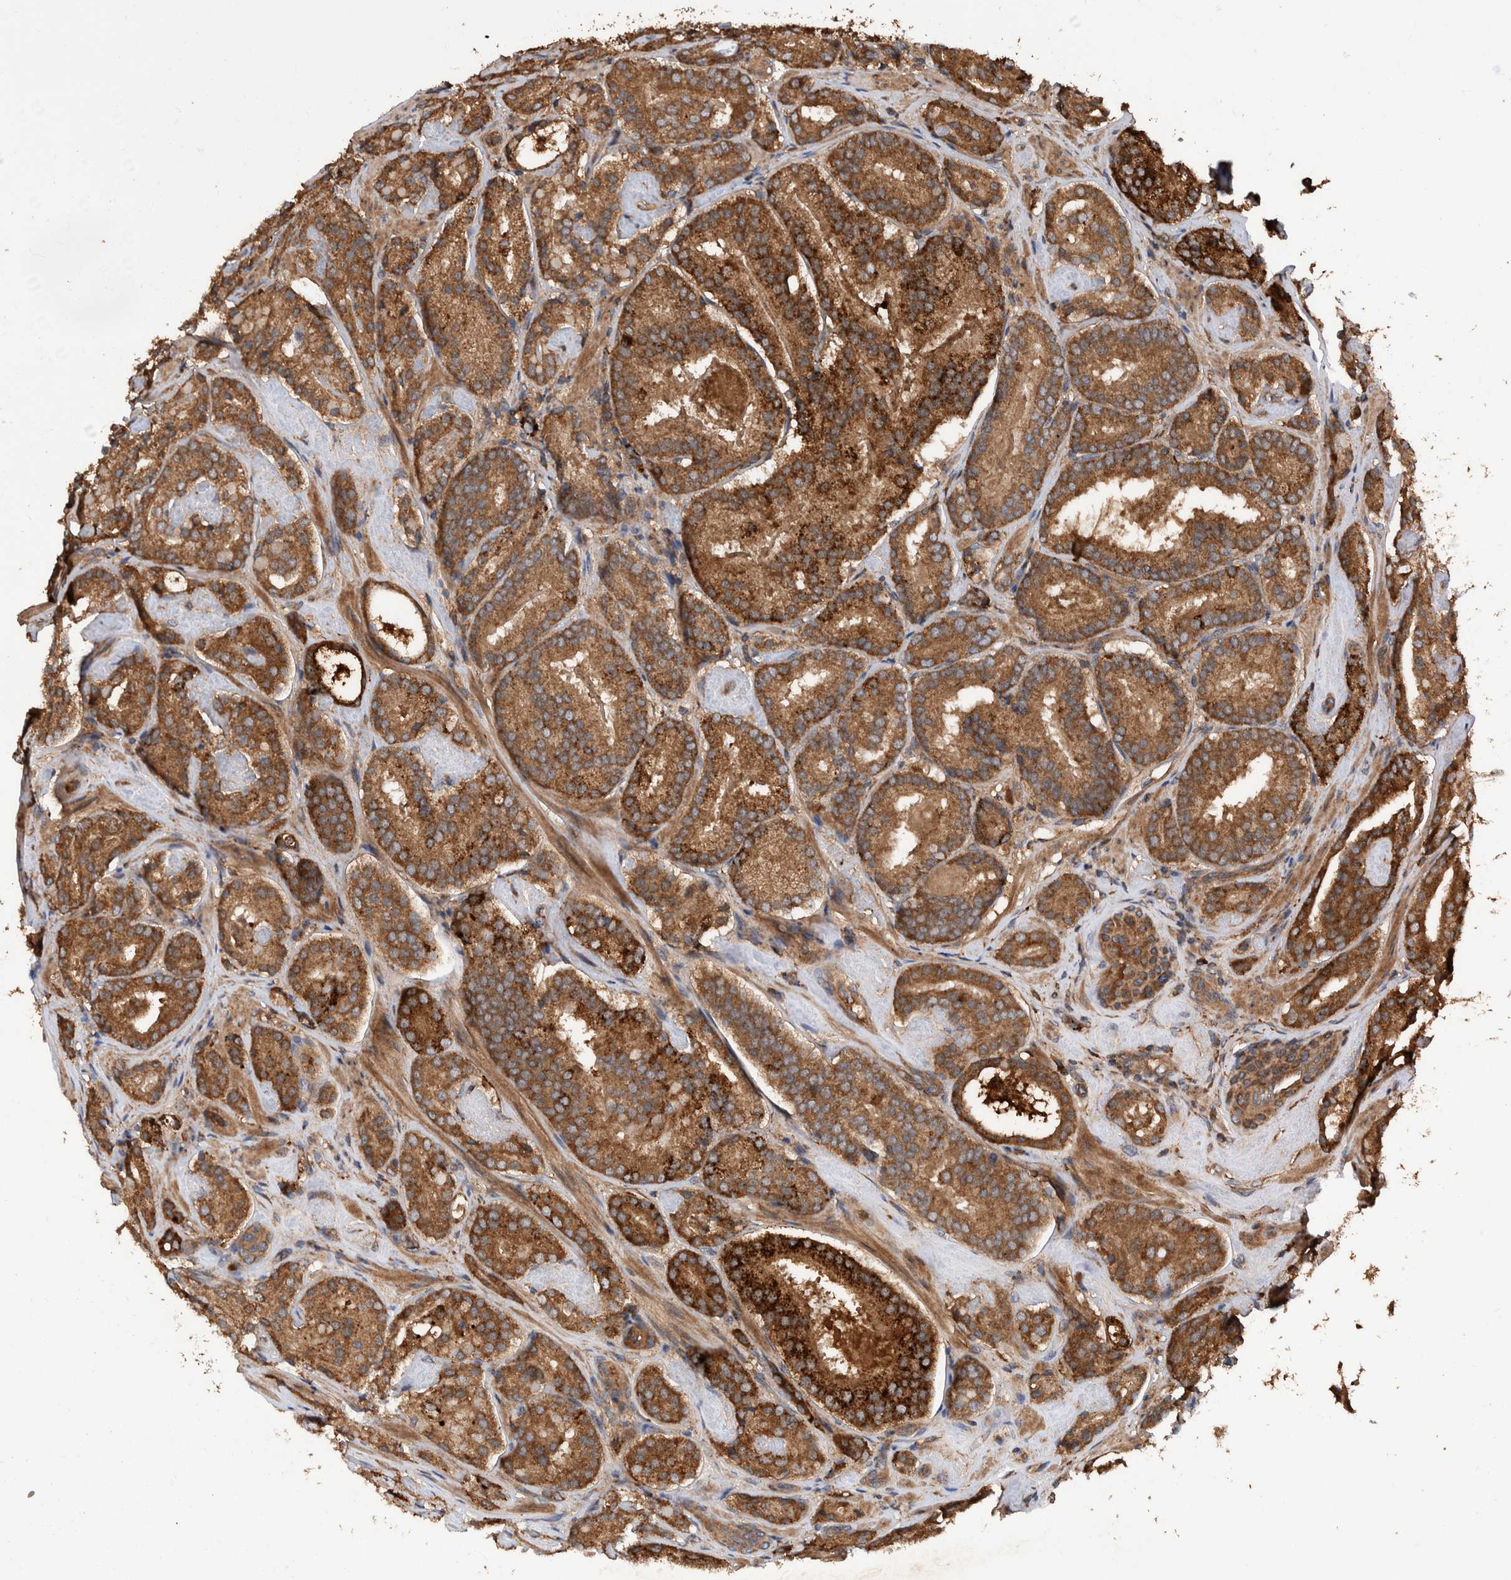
{"staining": {"intensity": "moderate", "quantity": ">75%", "location": "cytoplasmic/membranous"}, "tissue": "prostate cancer", "cell_type": "Tumor cells", "image_type": "cancer", "snomed": [{"axis": "morphology", "description": "Adenocarcinoma, Low grade"}, {"axis": "topography", "description": "Prostate"}], "caption": "Protein staining by immunohistochemistry (IHC) shows moderate cytoplasmic/membranous positivity in about >75% of tumor cells in prostate adenocarcinoma (low-grade).", "gene": "VBP1", "patient": {"sex": "male", "age": 69}}